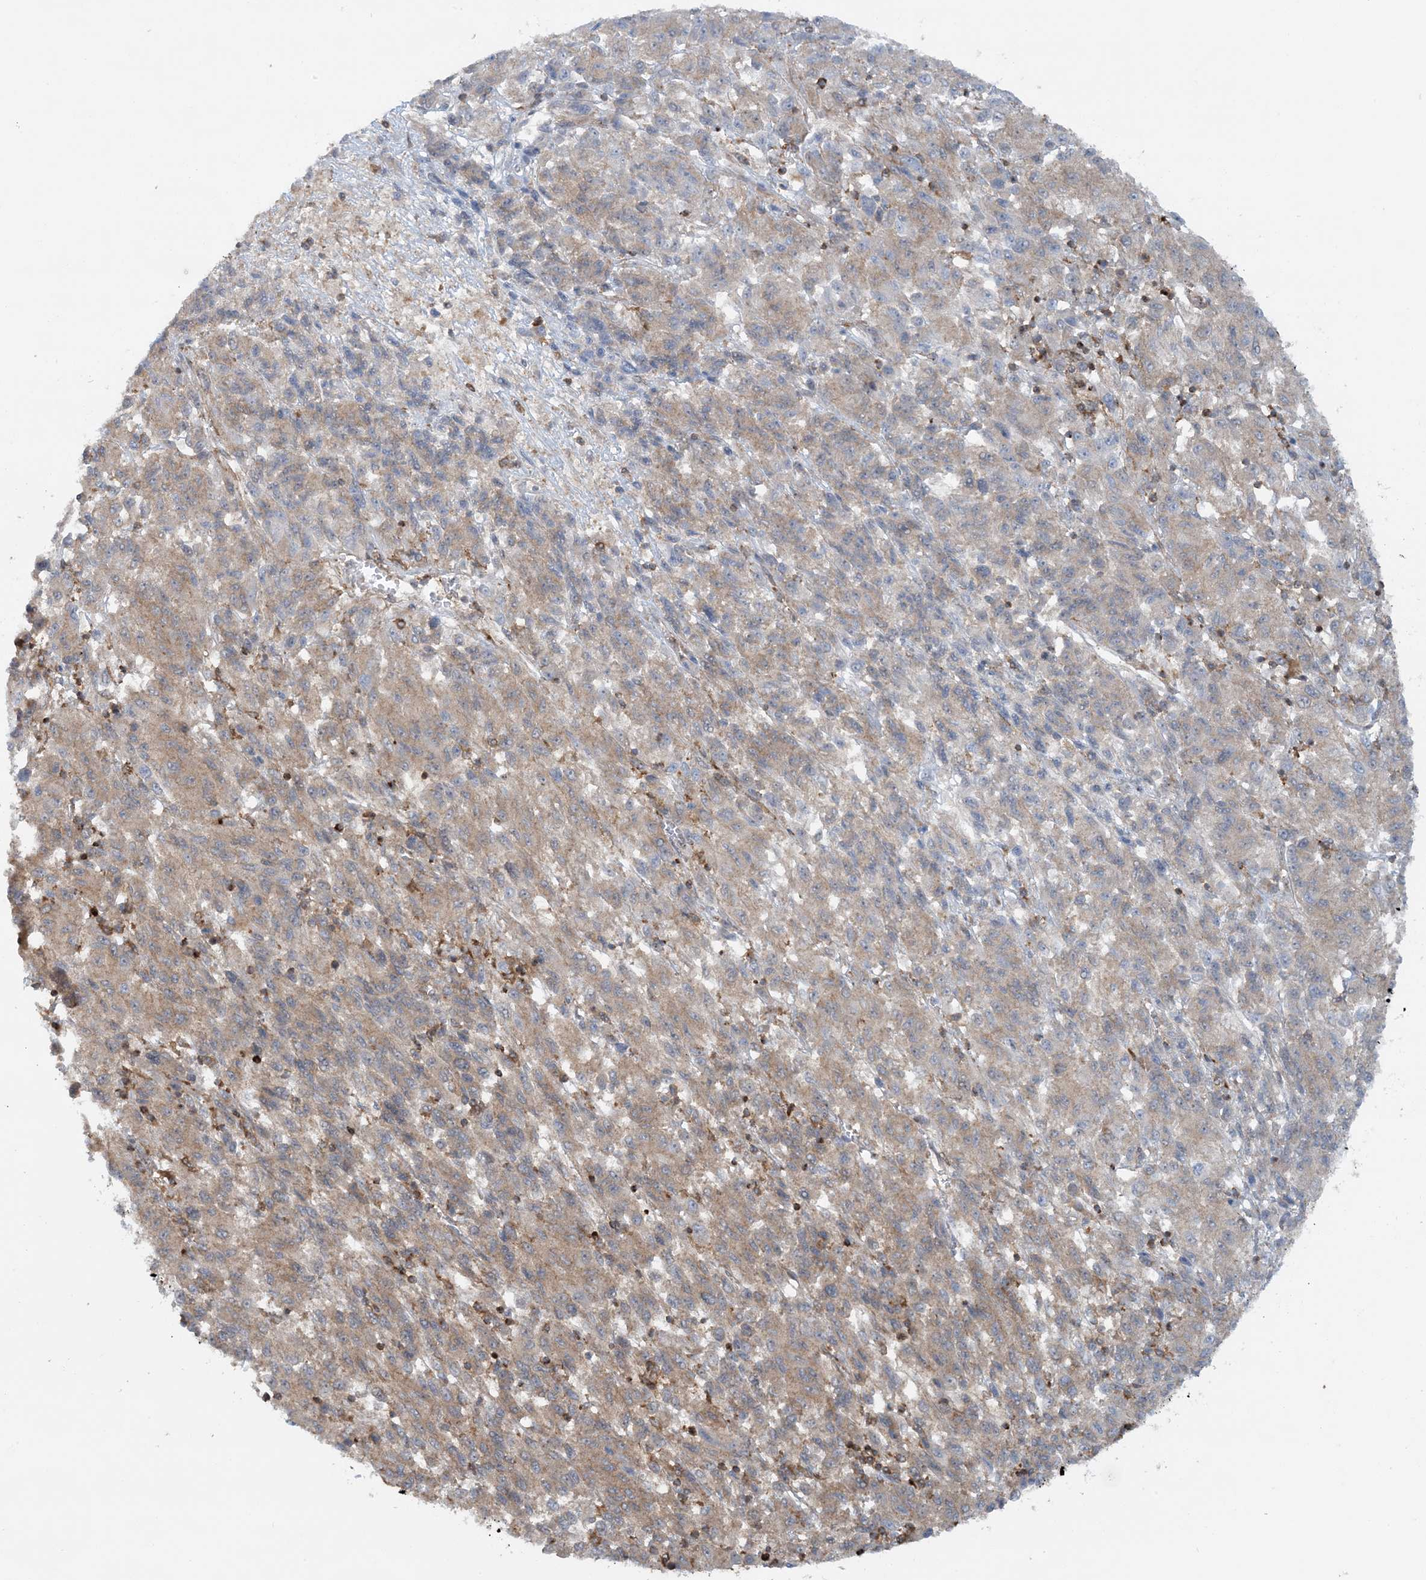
{"staining": {"intensity": "weak", "quantity": ">75%", "location": "cytoplasmic/membranous"}, "tissue": "melanoma", "cell_type": "Tumor cells", "image_type": "cancer", "snomed": [{"axis": "morphology", "description": "Malignant melanoma, Metastatic site"}, {"axis": "topography", "description": "Lung"}], "caption": "Protein staining of malignant melanoma (metastatic site) tissue shows weak cytoplasmic/membranous staining in approximately >75% of tumor cells.", "gene": "STAM2", "patient": {"sex": "male", "age": 64}}